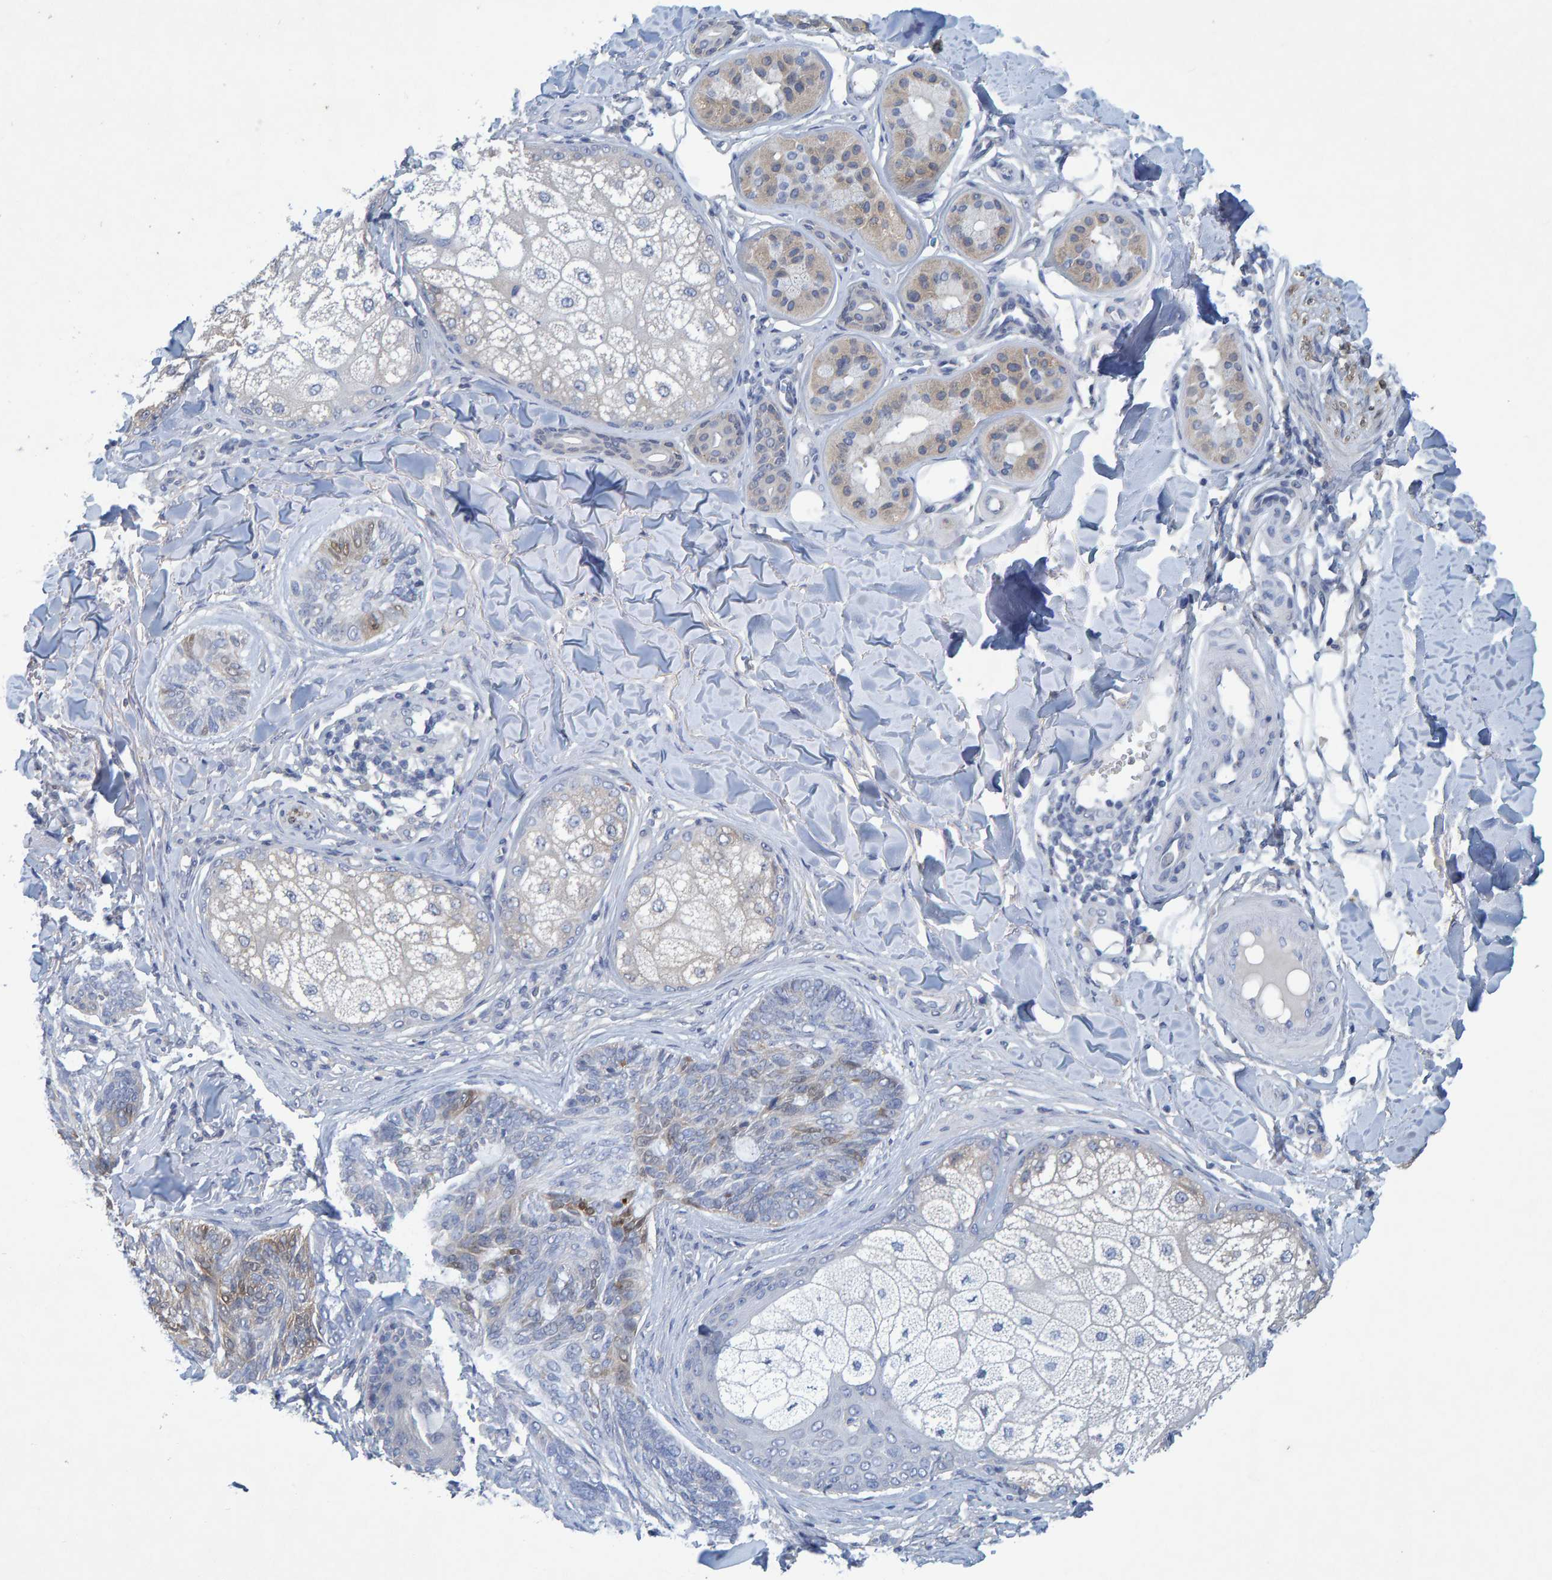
{"staining": {"intensity": "moderate", "quantity": "<25%", "location": "nuclear"}, "tissue": "skin cancer", "cell_type": "Tumor cells", "image_type": "cancer", "snomed": [{"axis": "morphology", "description": "Basal cell carcinoma"}, {"axis": "topography", "description": "Skin"}], "caption": "Immunohistochemistry (IHC) of basal cell carcinoma (skin) demonstrates low levels of moderate nuclear positivity in about <25% of tumor cells. The staining was performed using DAB (3,3'-diaminobenzidine) to visualize the protein expression in brown, while the nuclei were stained in blue with hematoxylin (Magnification: 20x).", "gene": "ALAD", "patient": {"sex": "male", "age": 43}}